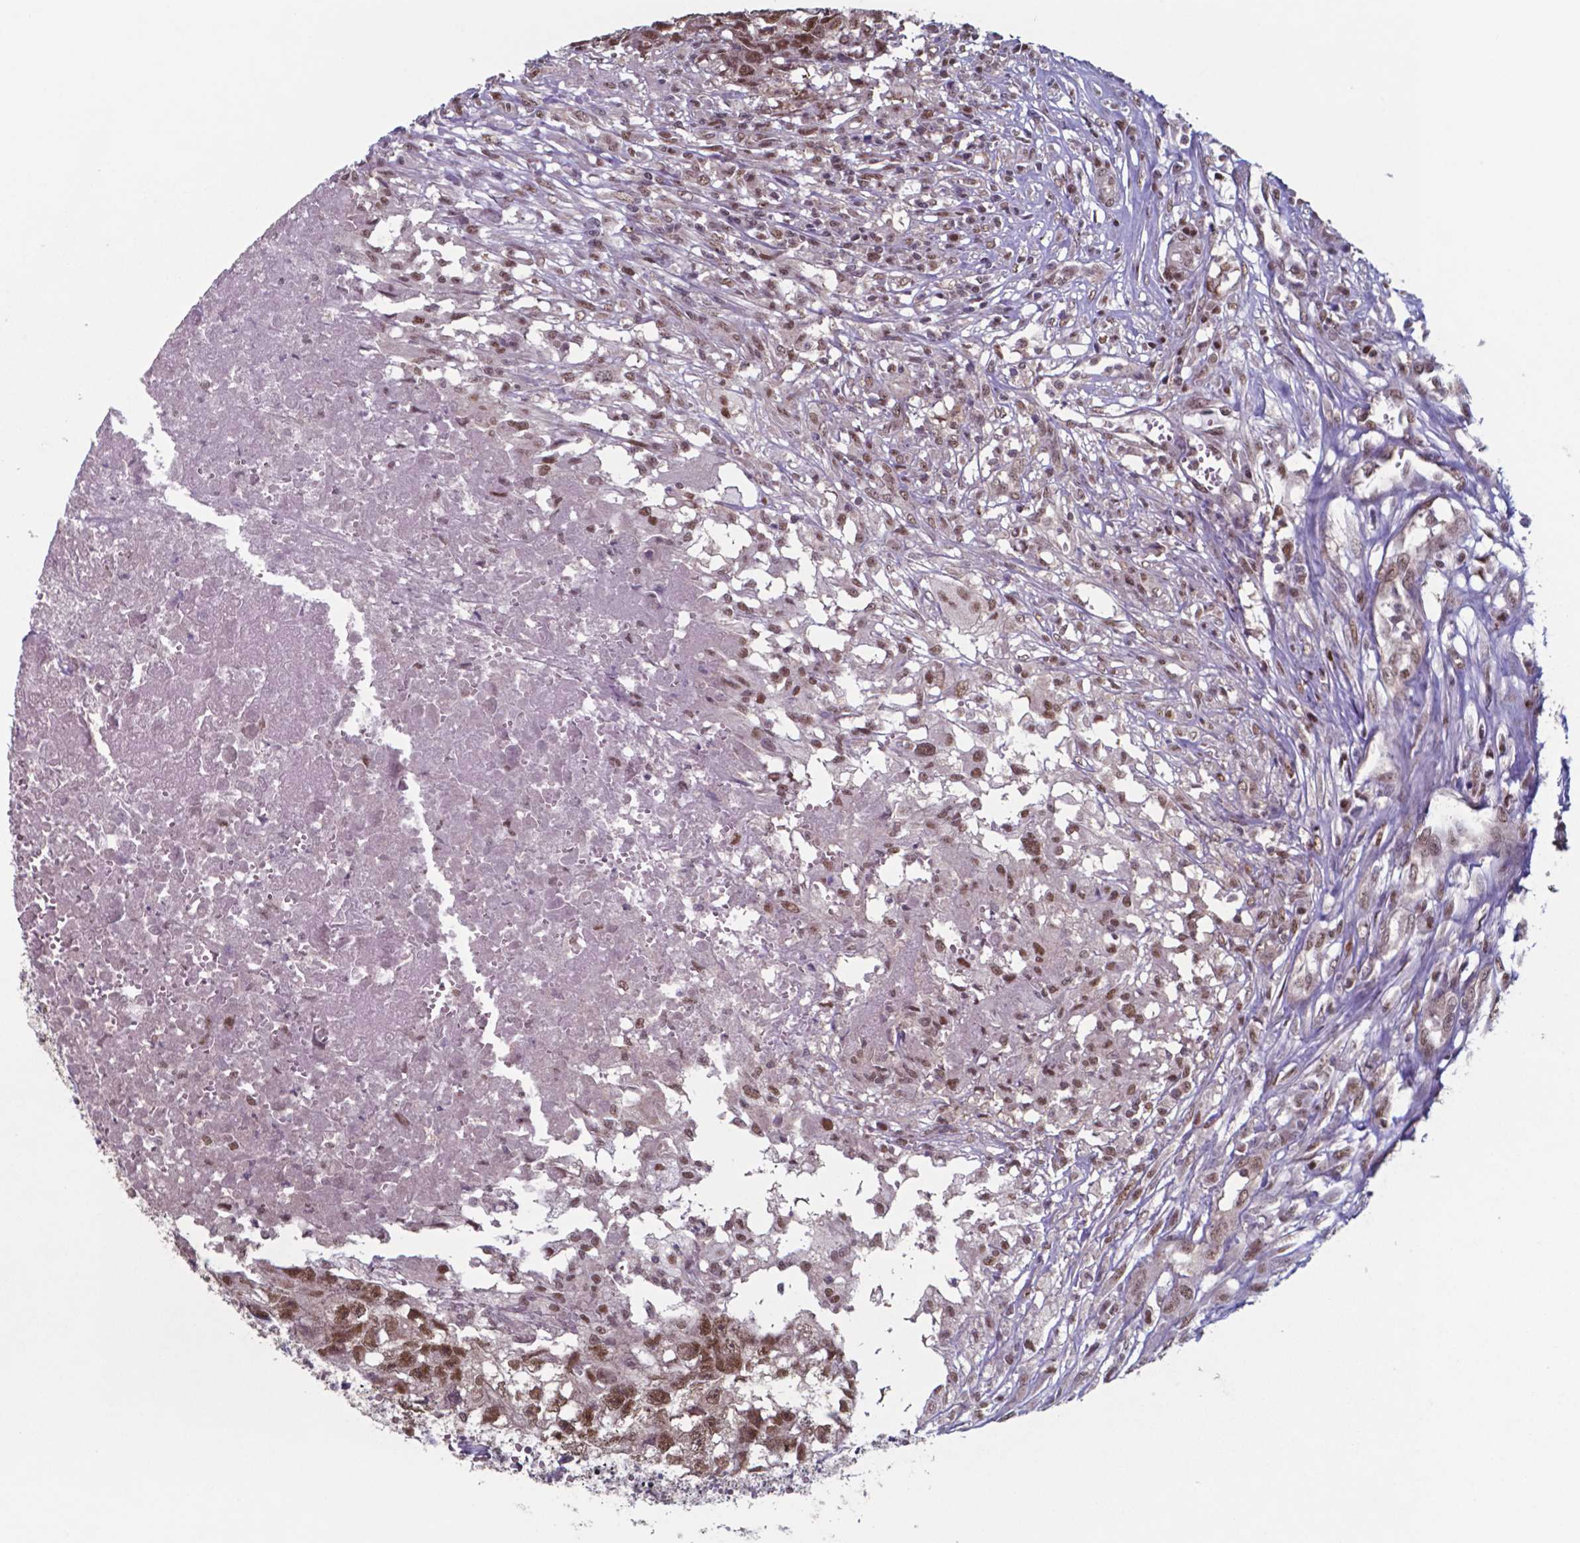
{"staining": {"intensity": "moderate", "quantity": ">75%", "location": "nuclear"}, "tissue": "testis cancer", "cell_type": "Tumor cells", "image_type": "cancer", "snomed": [{"axis": "morphology", "description": "Carcinoma, Embryonal, NOS"}, {"axis": "morphology", "description": "Teratoma, malignant, NOS"}, {"axis": "topography", "description": "Testis"}], "caption": "IHC (DAB) staining of testis cancer (embryonal carcinoma) exhibits moderate nuclear protein staining in about >75% of tumor cells. The protein is stained brown, and the nuclei are stained in blue (DAB (3,3'-diaminobenzidine) IHC with brightfield microscopy, high magnification).", "gene": "UBA1", "patient": {"sex": "male", "age": 24}}